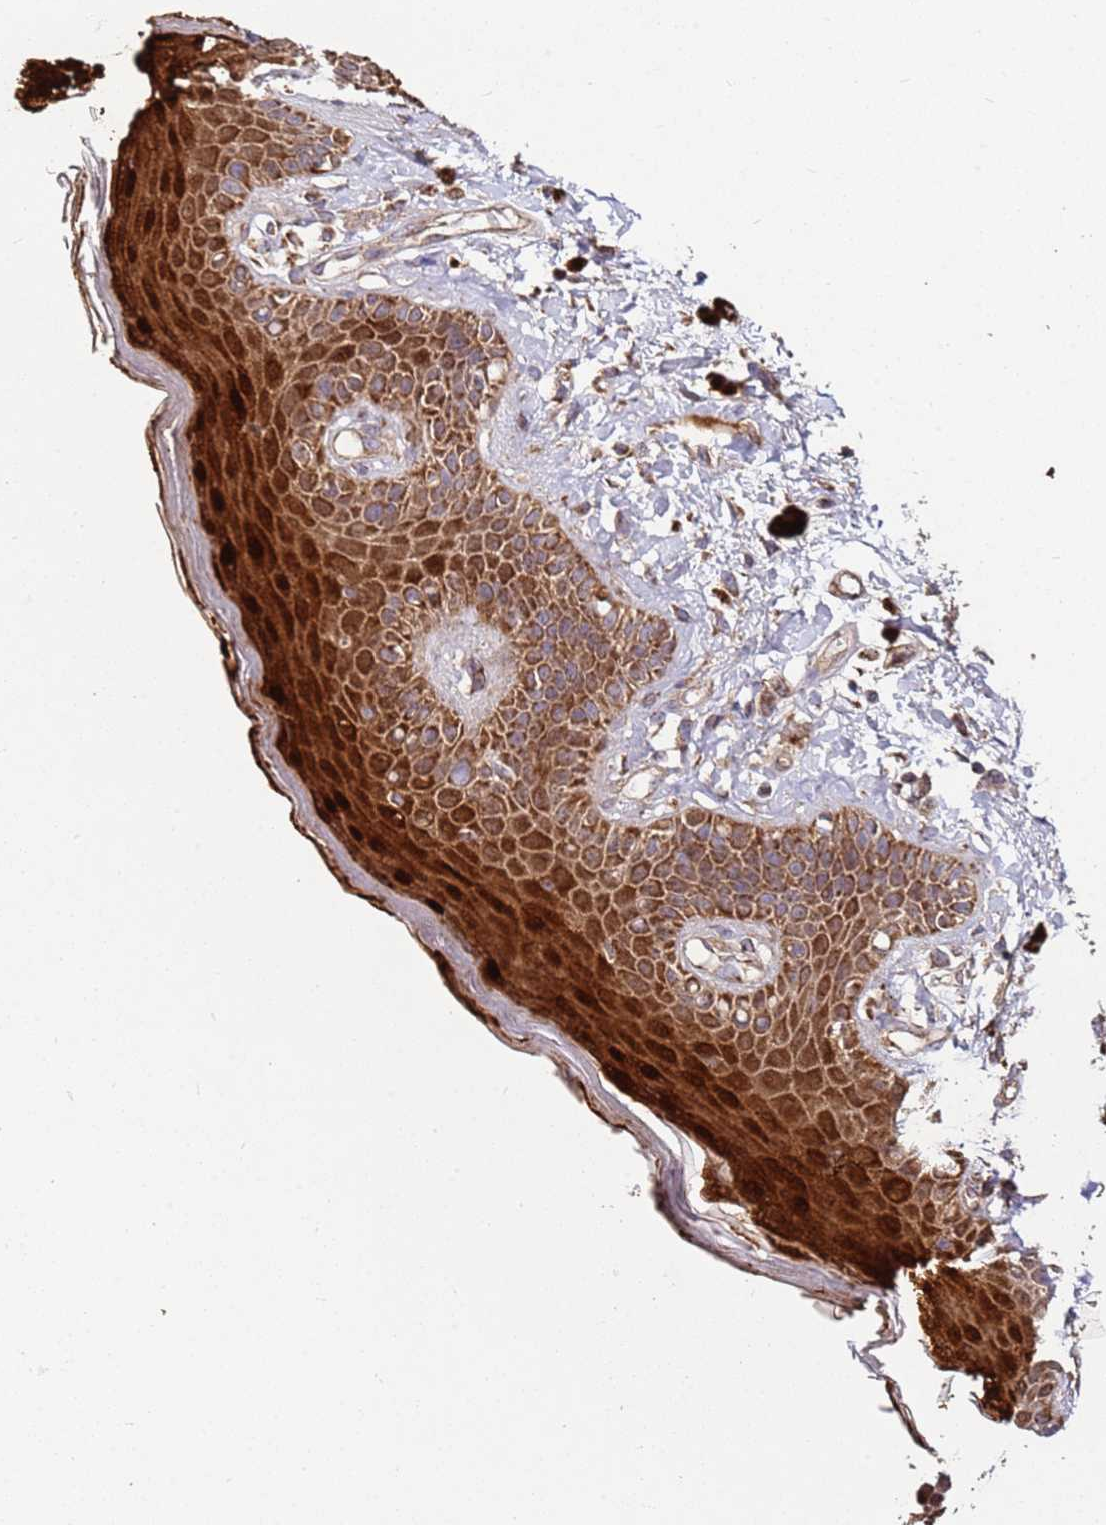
{"staining": {"intensity": "strong", "quantity": ">75%", "location": "cytoplasmic/membranous"}, "tissue": "skin", "cell_type": "Epidermal cells", "image_type": "normal", "snomed": [{"axis": "morphology", "description": "Normal tissue, NOS"}, {"axis": "topography", "description": "Anal"}], "caption": "Immunohistochemistry histopathology image of normal skin stained for a protein (brown), which demonstrates high levels of strong cytoplasmic/membranous staining in about >75% of epidermal cells.", "gene": "FBXO33", "patient": {"sex": "female", "age": 78}}